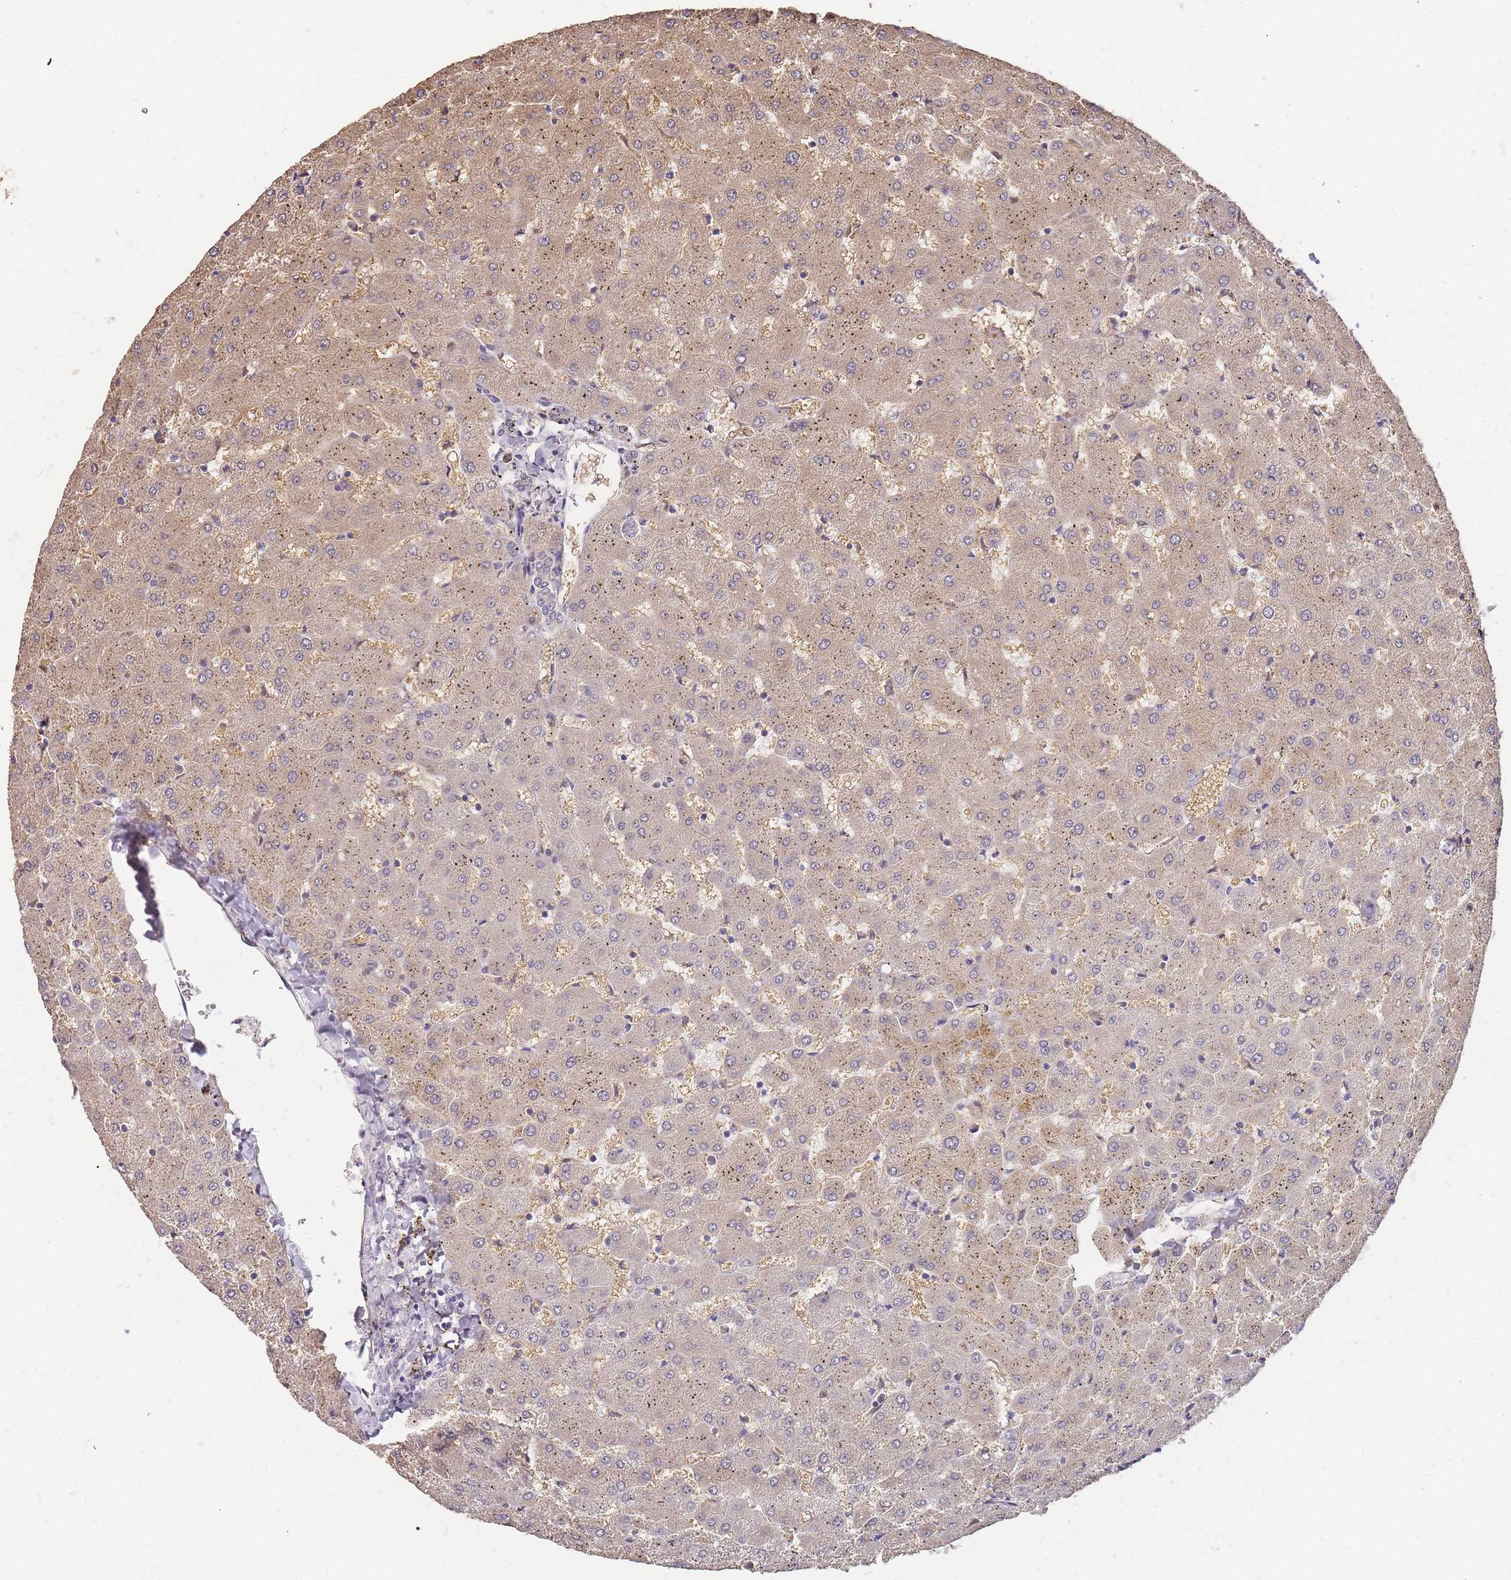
{"staining": {"intensity": "negative", "quantity": "none", "location": "none"}, "tissue": "liver", "cell_type": "Cholangiocytes", "image_type": "normal", "snomed": [{"axis": "morphology", "description": "Normal tissue, NOS"}, {"axis": "topography", "description": "Liver"}], "caption": "Immunohistochemistry photomicrograph of normal liver: liver stained with DAB (3,3'-diaminobenzidine) reveals no significant protein positivity in cholangiocytes.", "gene": "CDKN2AIPNL", "patient": {"sex": "female", "age": 63}}